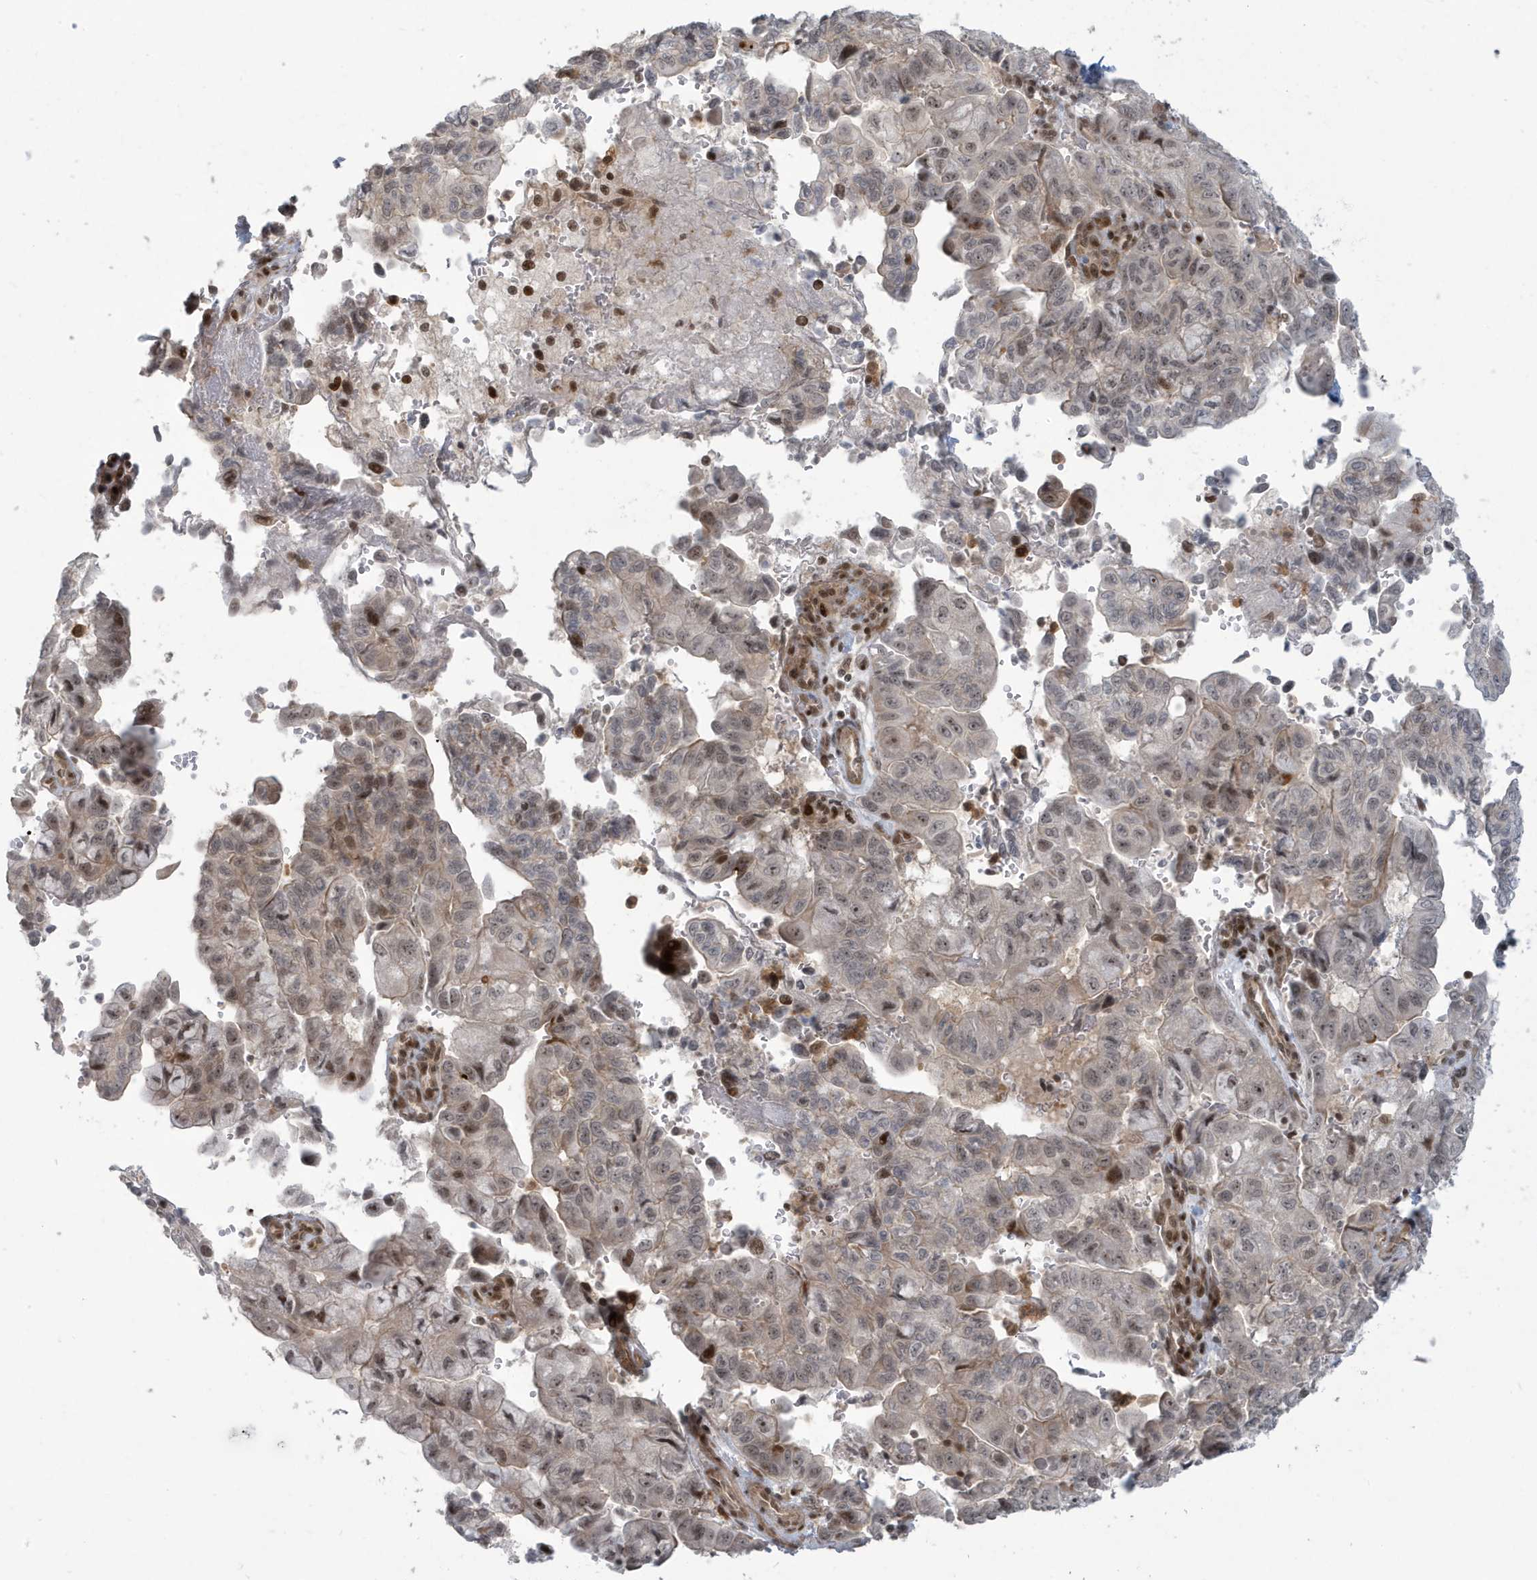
{"staining": {"intensity": "weak", "quantity": "25%-75%", "location": "nuclear"}, "tissue": "pancreatic cancer", "cell_type": "Tumor cells", "image_type": "cancer", "snomed": [{"axis": "morphology", "description": "Adenocarcinoma, NOS"}, {"axis": "topography", "description": "Pancreas"}], "caption": "Pancreatic adenocarcinoma stained with DAB (3,3'-diaminobenzidine) immunohistochemistry demonstrates low levels of weak nuclear staining in approximately 25%-75% of tumor cells. (Stains: DAB in brown, nuclei in blue, Microscopy: brightfield microscopy at high magnification).", "gene": "C1orf52", "patient": {"sex": "male", "age": 51}}